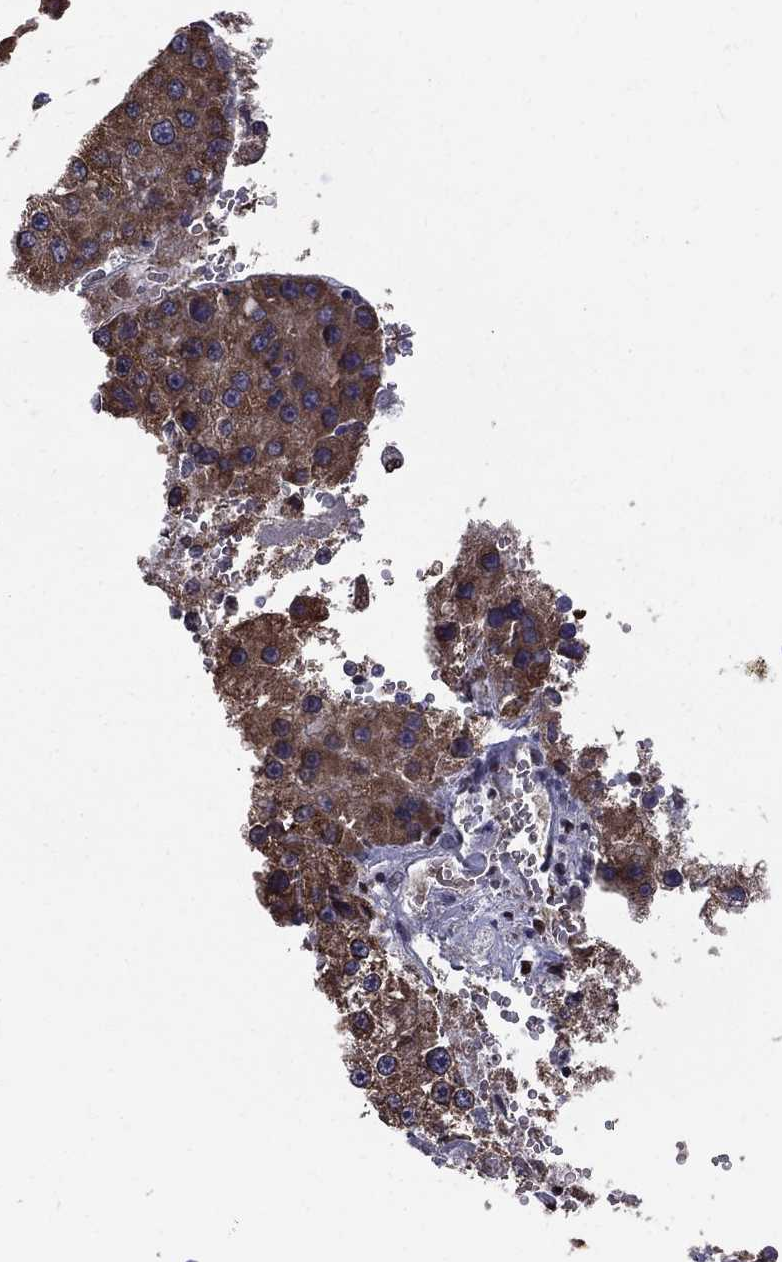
{"staining": {"intensity": "moderate", "quantity": "25%-75%", "location": "cytoplasmic/membranous"}, "tissue": "liver cancer", "cell_type": "Tumor cells", "image_type": "cancer", "snomed": [{"axis": "morphology", "description": "Carcinoma, Hepatocellular, NOS"}, {"axis": "topography", "description": "Liver"}], "caption": "High-magnification brightfield microscopy of liver cancer stained with DAB (3,3'-diaminobenzidine) (brown) and counterstained with hematoxylin (blue). tumor cells exhibit moderate cytoplasmic/membranous positivity is identified in about25%-75% of cells.", "gene": "HSPB2", "patient": {"sex": "female", "age": 73}}